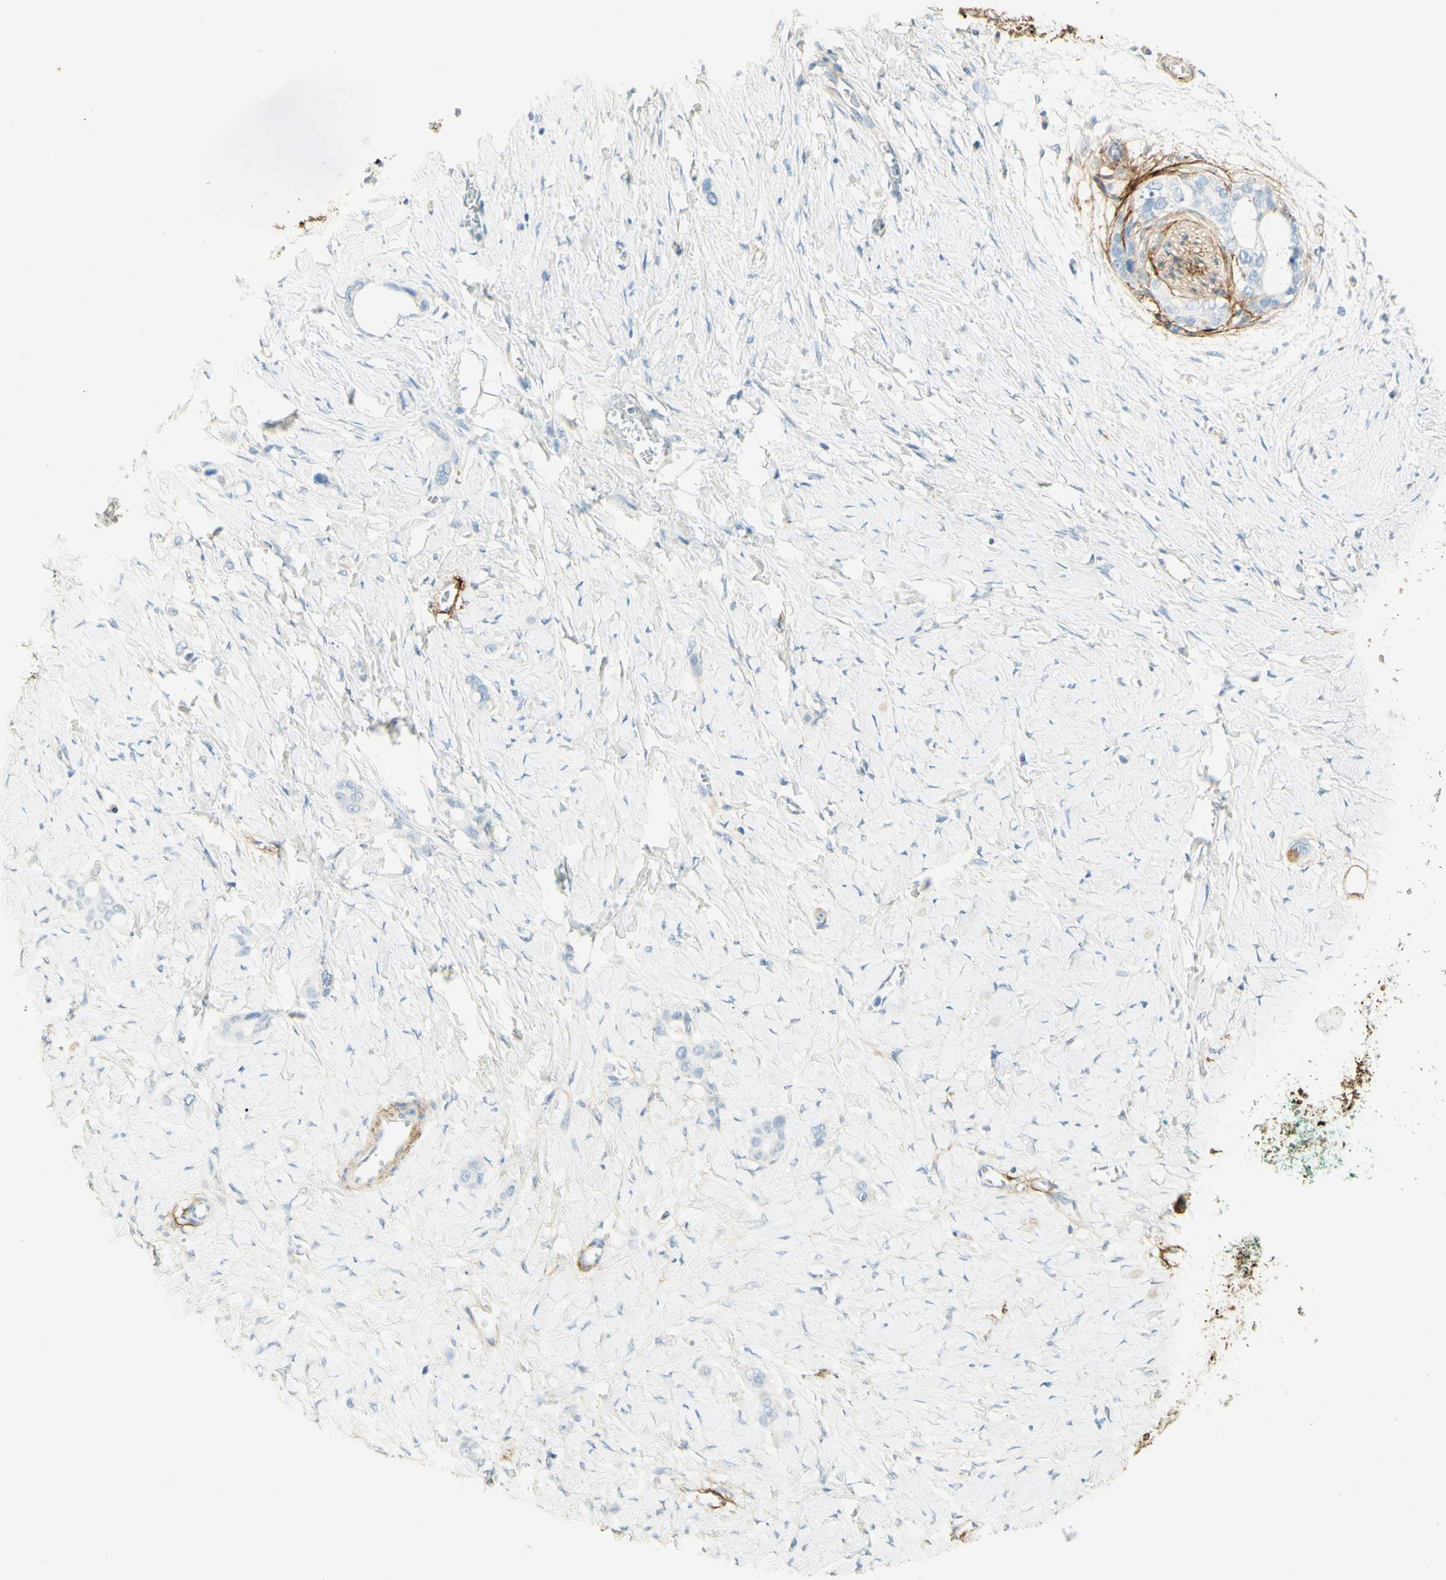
{"staining": {"intensity": "negative", "quantity": "none", "location": "none"}, "tissue": "stomach cancer", "cell_type": "Tumor cells", "image_type": "cancer", "snomed": [{"axis": "morphology", "description": "Adenocarcinoma, NOS"}, {"axis": "topography", "description": "Stomach"}], "caption": "Stomach cancer (adenocarcinoma) was stained to show a protein in brown. There is no significant expression in tumor cells.", "gene": "TNN", "patient": {"sex": "female", "age": 75}}